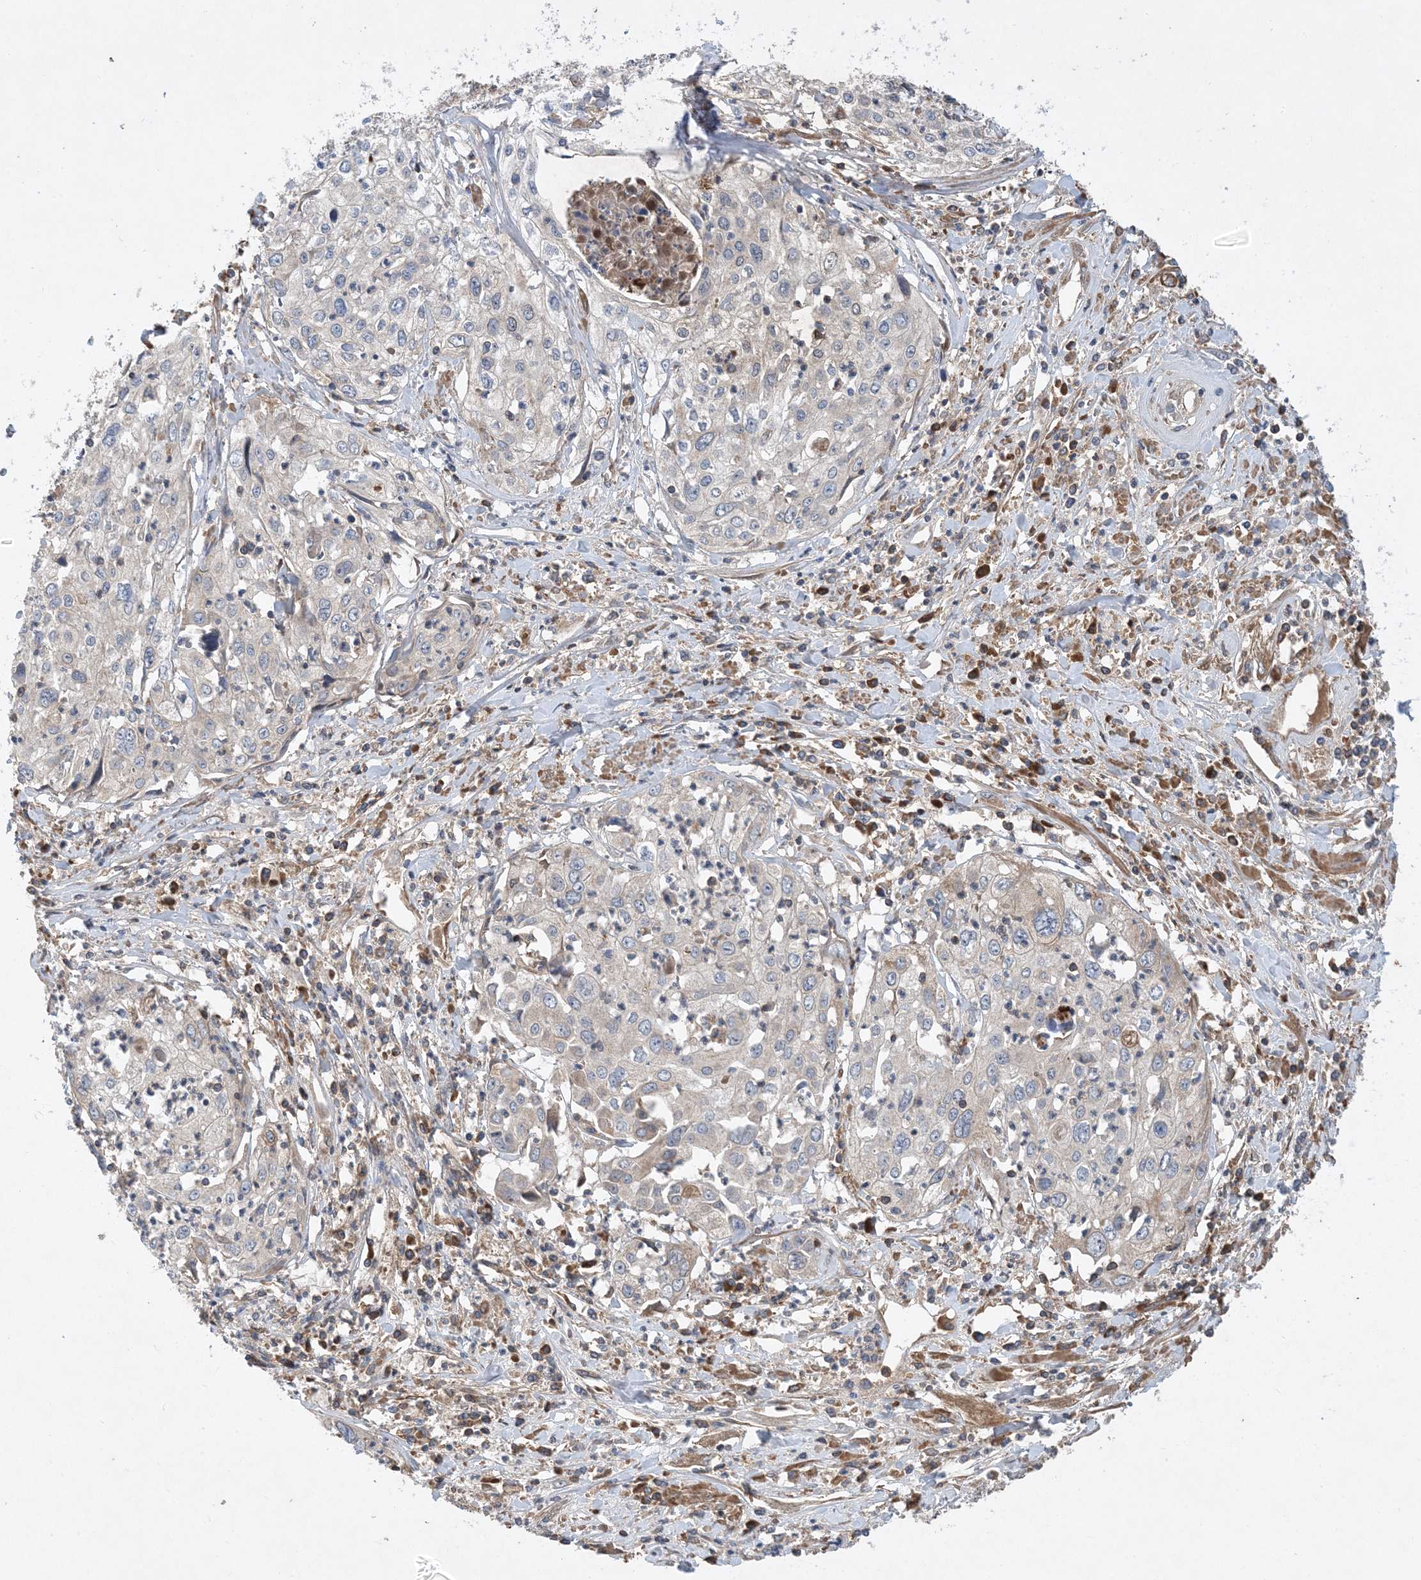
{"staining": {"intensity": "negative", "quantity": "none", "location": "none"}, "tissue": "cervical cancer", "cell_type": "Tumor cells", "image_type": "cancer", "snomed": [{"axis": "morphology", "description": "Squamous cell carcinoma, NOS"}, {"axis": "topography", "description": "Cervix"}], "caption": "Cervical squamous cell carcinoma was stained to show a protein in brown. There is no significant expression in tumor cells.", "gene": "STK19", "patient": {"sex": "female", "age": 31}}